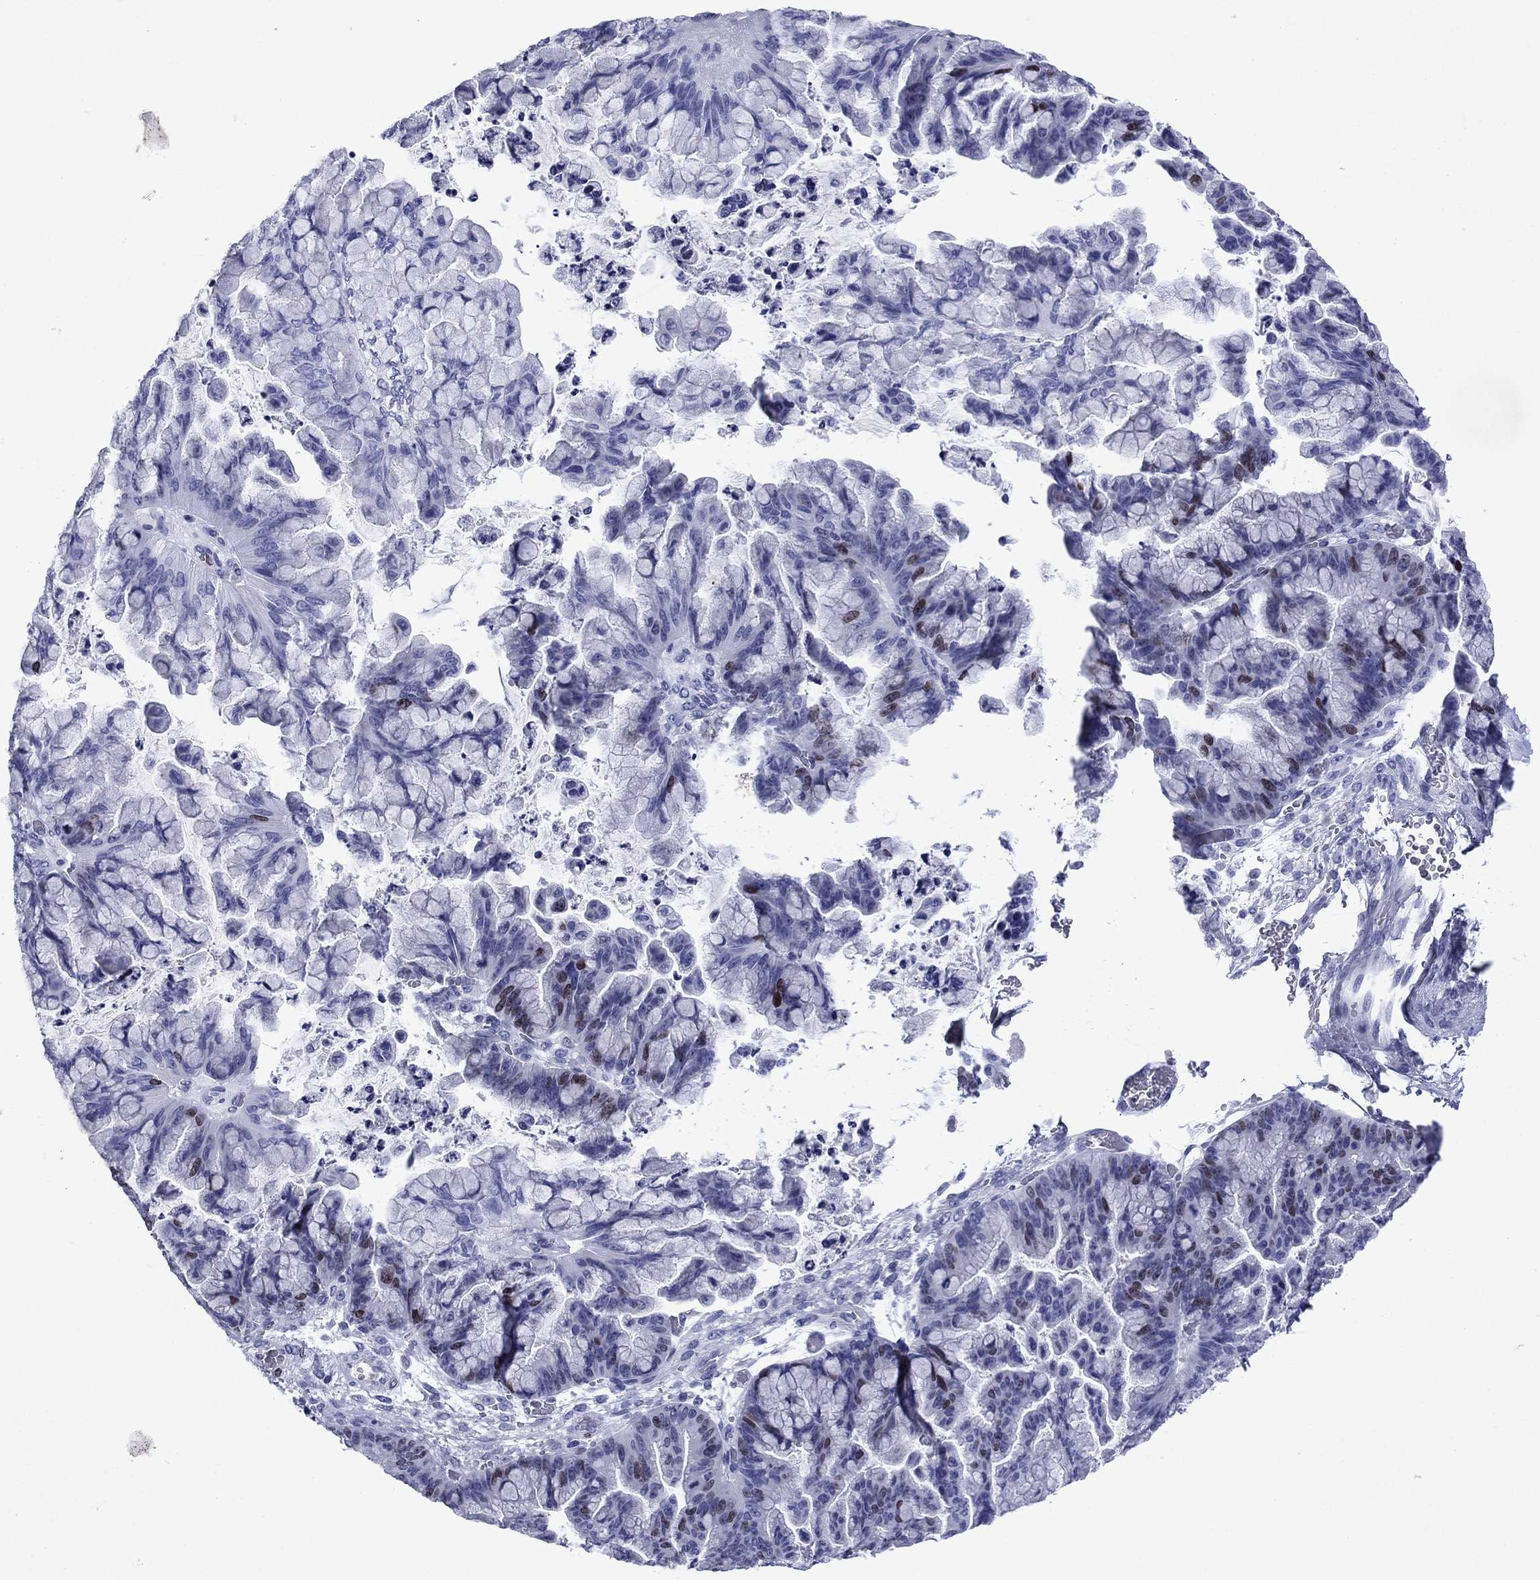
{"staining": {"intensity": "moderate", "quantity": "<25%", "location": "nuclear"}, "tissue": "ovarian cancer", "cell_type": "Tumor cells", "image_type": "cancer", "snomed": [{"axis": "morphology", "description": "Cystadenocarcinoma, mucinous, NOS"}, {"axis": "topography", "description": "Ovary"}], "caption": "About <25% of tumor cells in mucinous cystadenocarcinoma (ovarian) show moderate nuclear protein expression as visualized by brown immunohistochemical staining.", "gene": "GZMK", "patient": {"sex": "female", "age": 67}}